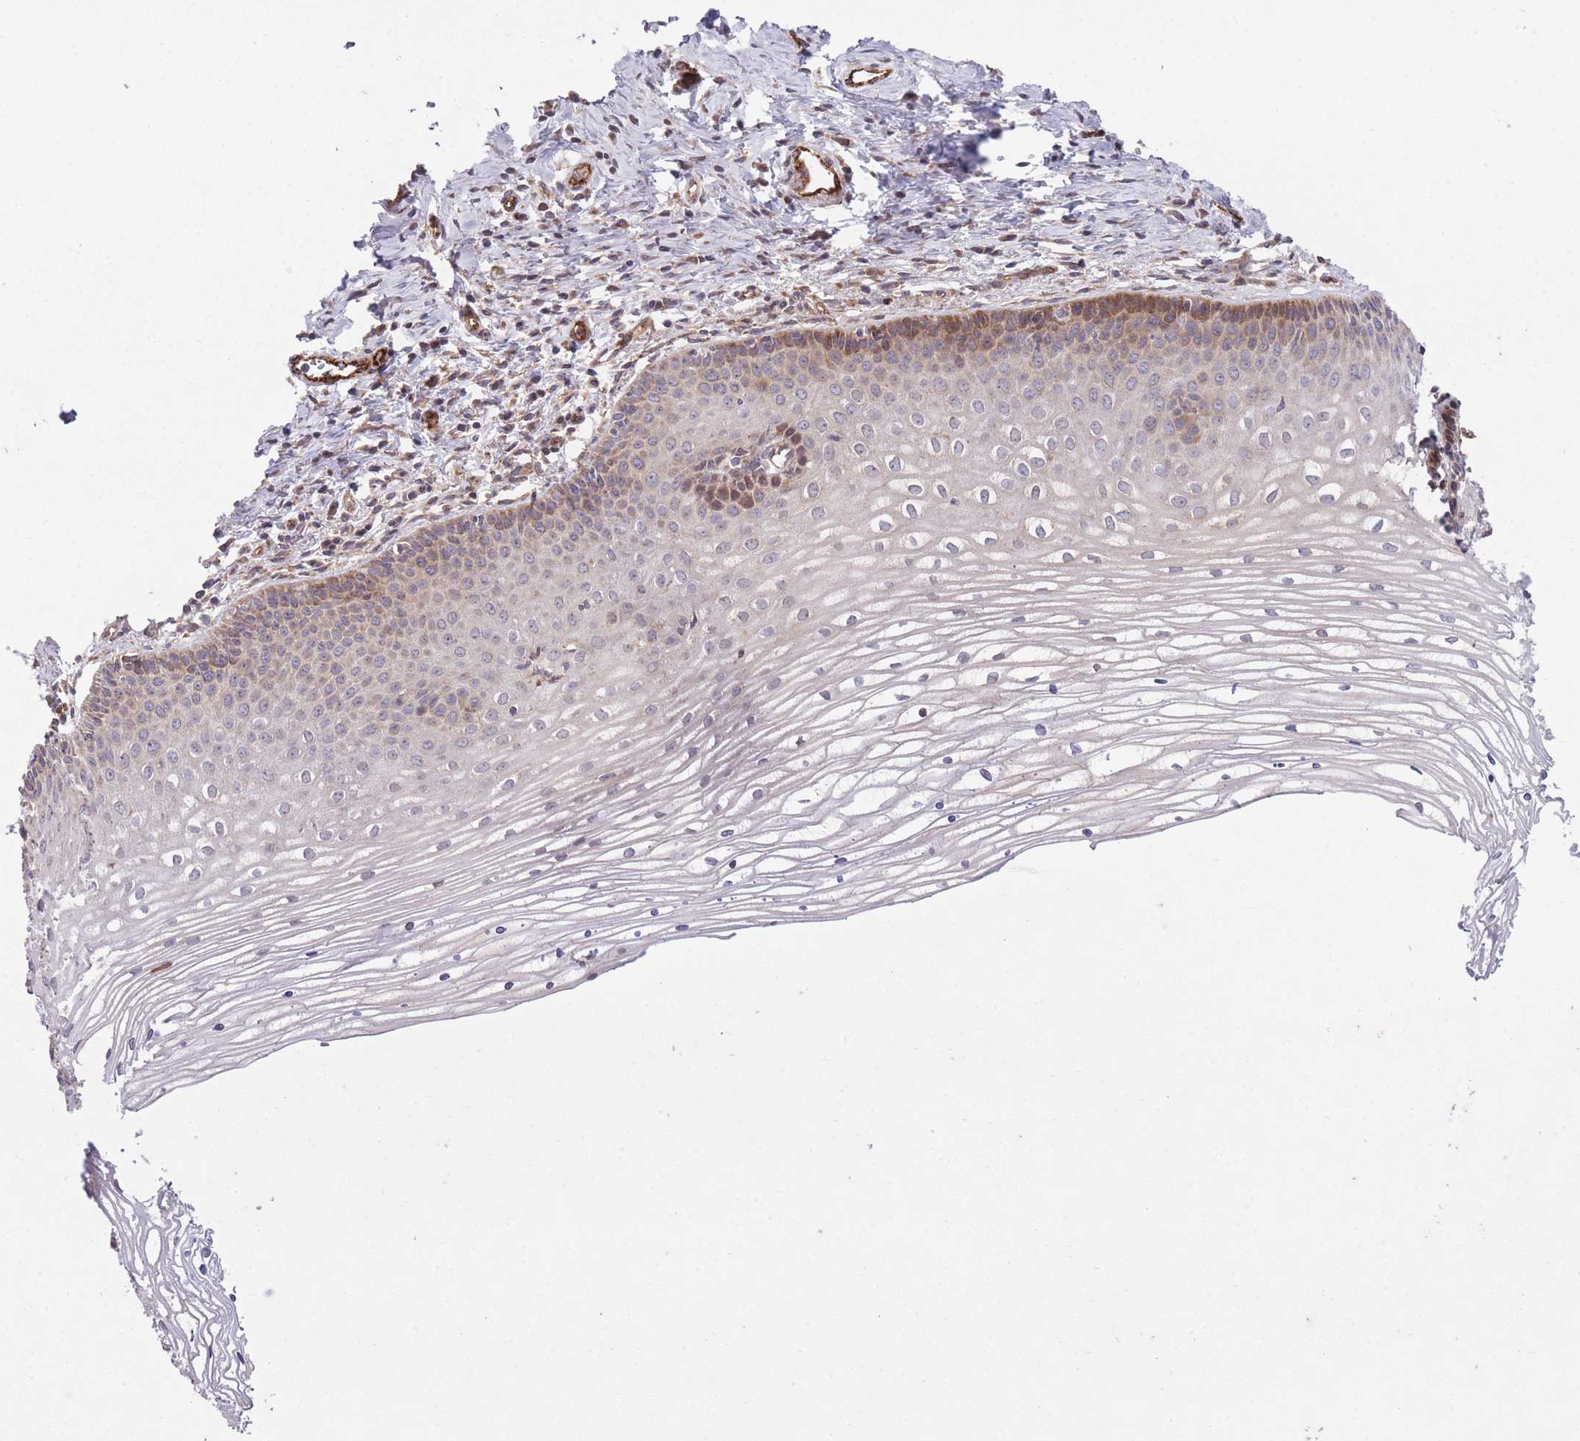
{"staining": {"intensity": "moderate", "quantity": "<25%", "location": "cytoplasmic/membranous"}, "tissue": "cervix", "cell_type": "Glandular cells", "image_type": "normal", "snomed": [{"axis": "morphology", "description": "Normal tissue, NOS"}, {"axis": "topography", "description": "Cervix"}], "caption": "This histopathology image shows unremarkable cervix stained with IHC to label a protein in brown. The cytoplasmic/membranous of glandular cells show moderate positivity for the protein. Nuclei are counter-stained blue.", "gene": "CISH", "patient": {"sex": "female", "age": 47}}